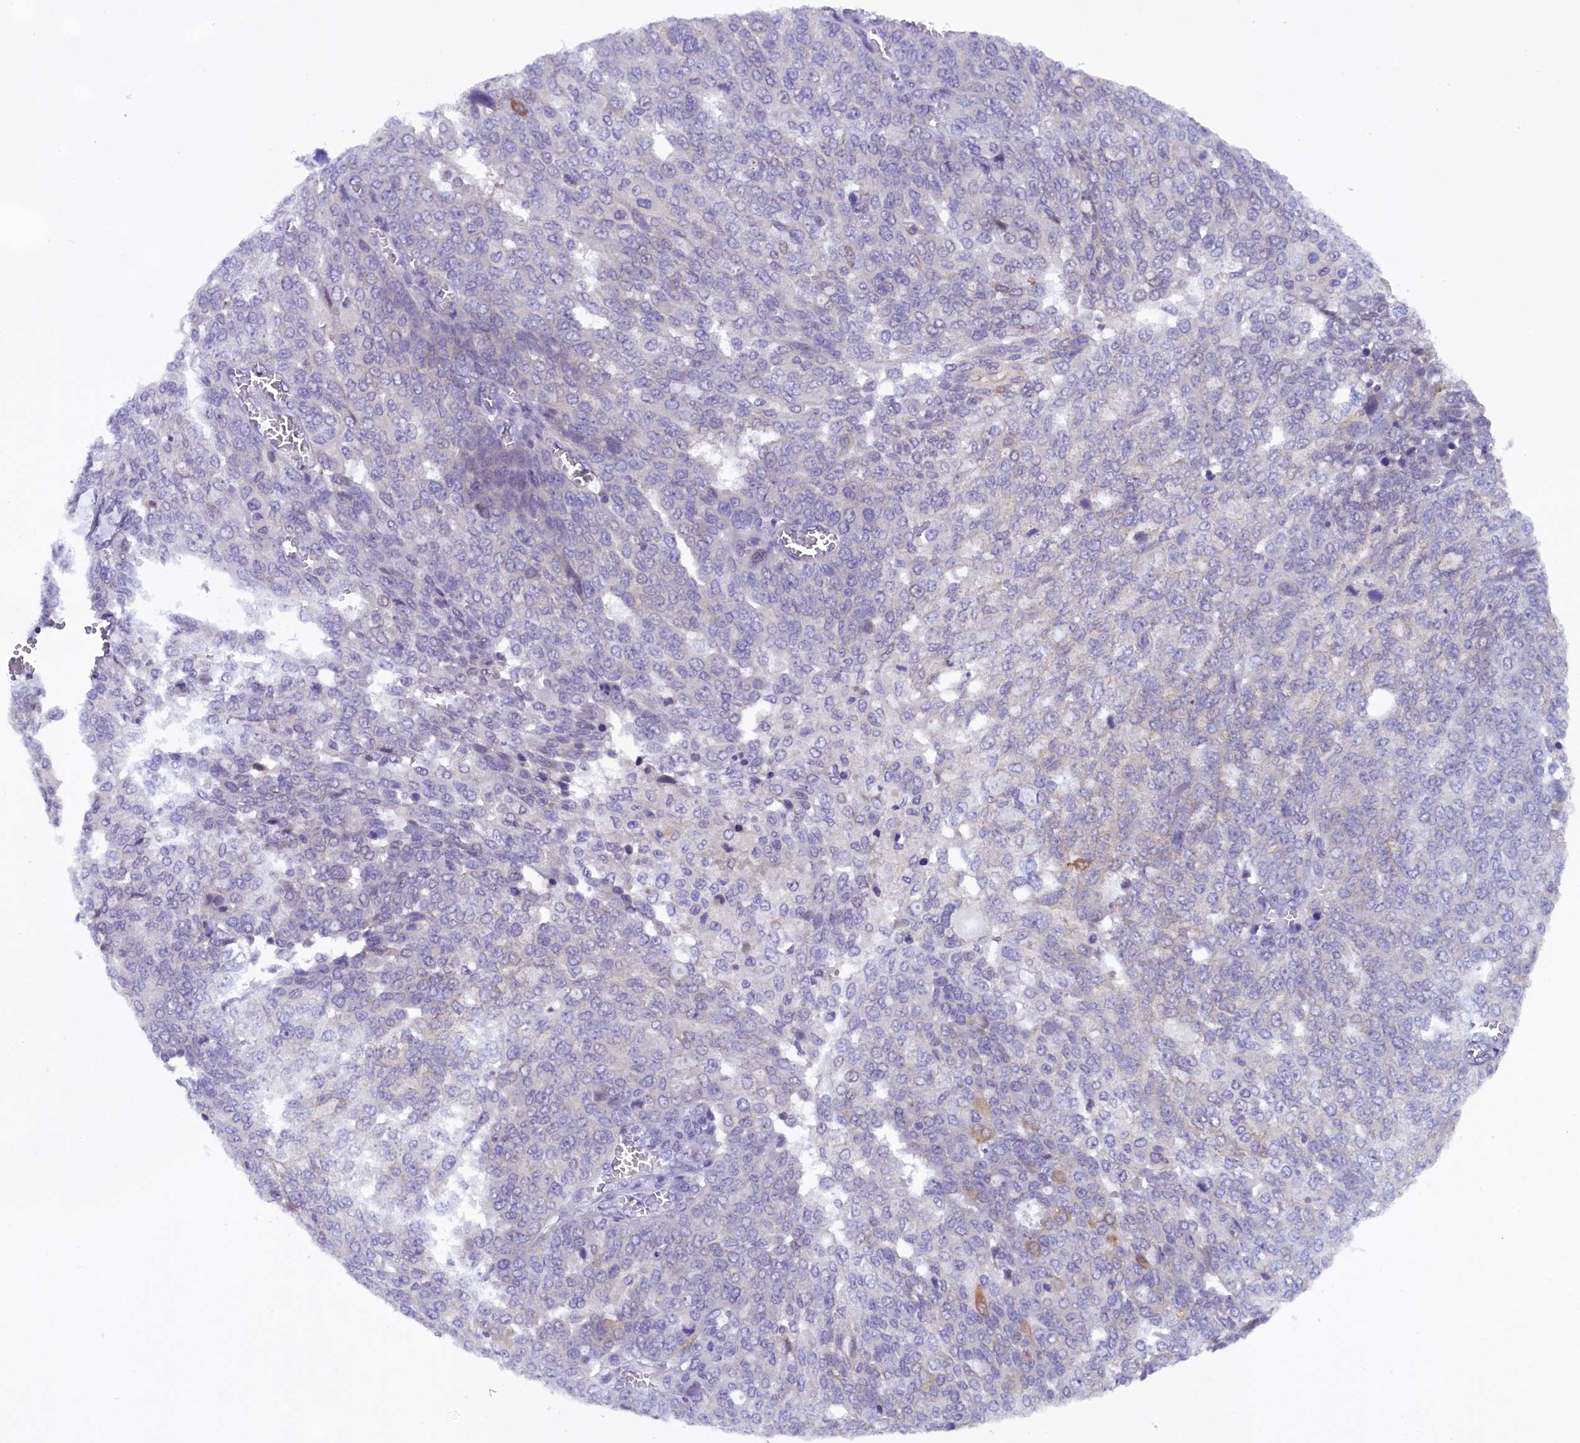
{"staining": {"intensity": "negative", "quantity": "none", "location": "none"}, "tissue": "ovarian cancer", "cell_type": "Tumor cells", "image_type": "cancer", "snomed": [{"axis": "morphology", "description": "Cystadenocarcinoma, serous, NOS"}, {"axis": "topography", "description": "Soft tissue"}, {"axis": "topography", "description": "Ovary"}], "caption": "This is a micrograph of immunohistochemistry (IHC) staining of serous cystadenocarcinoma (ovarian), which shows no positivity in tumor cells.", "gene": "ENKD1", "patient": {"sex": "female", "age": 57}}